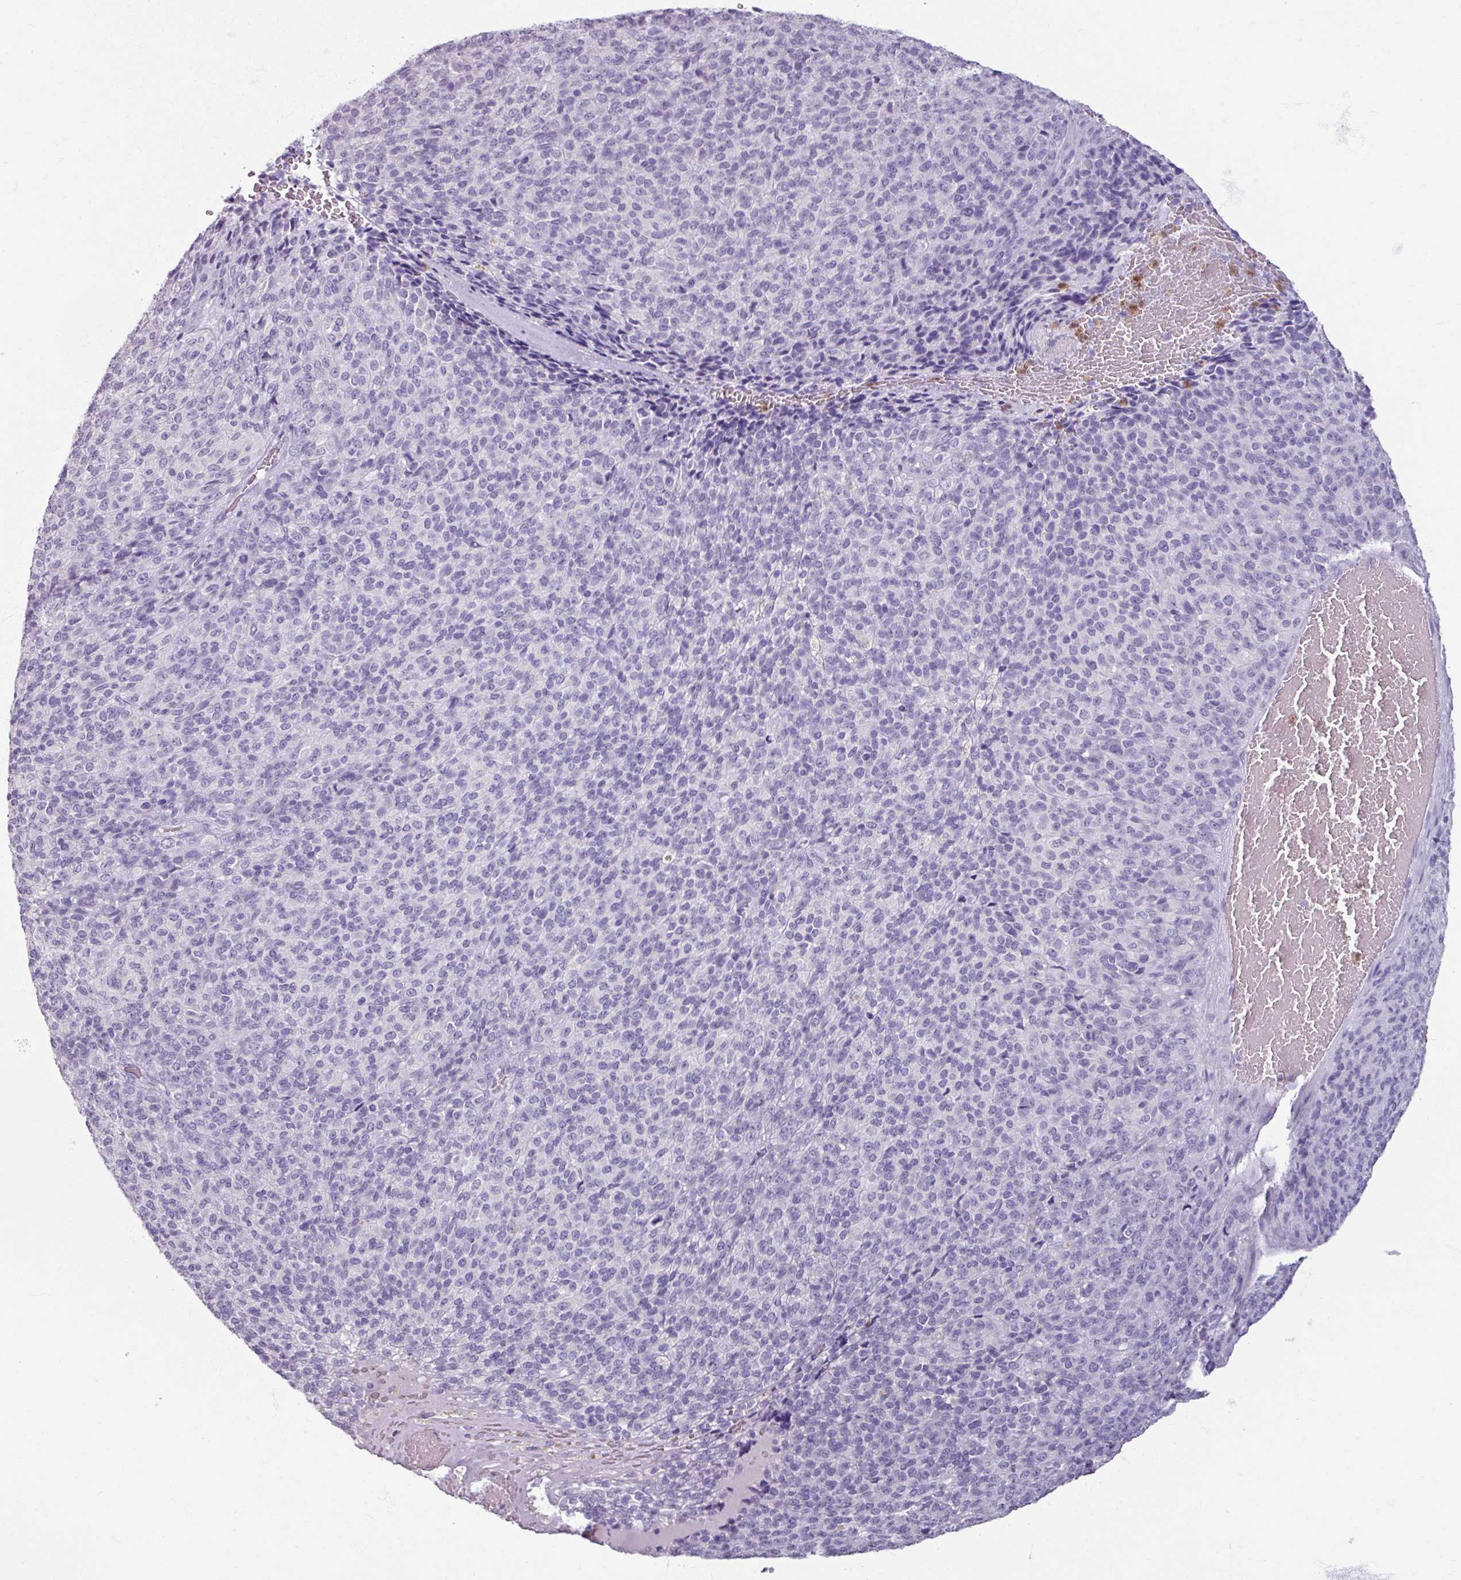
{"staining": {"intensity": "negative", "quantity": "none", "location": "none"}, "tissue": "melanoma", "cell_type": "Tumor cells", "image_type": "cancer", "snomed": [{"axis": "morphology", "description": "Malignant melanoma, Metastatic site"}, {"axis": "topography", "description": "Brain"}], "caption": "This is a photomicrograph of immunohistochemistry staining of malignant melanoma (metastatic site), which shows no positivity in tumor cells. (Stains: DAB immunohistochemistry with hematoxylin counter stain, Microscopy: brightfield microscopy at high magnification).", "gene": "ARG1", "patient": {"sex": "female", "age": 56}}